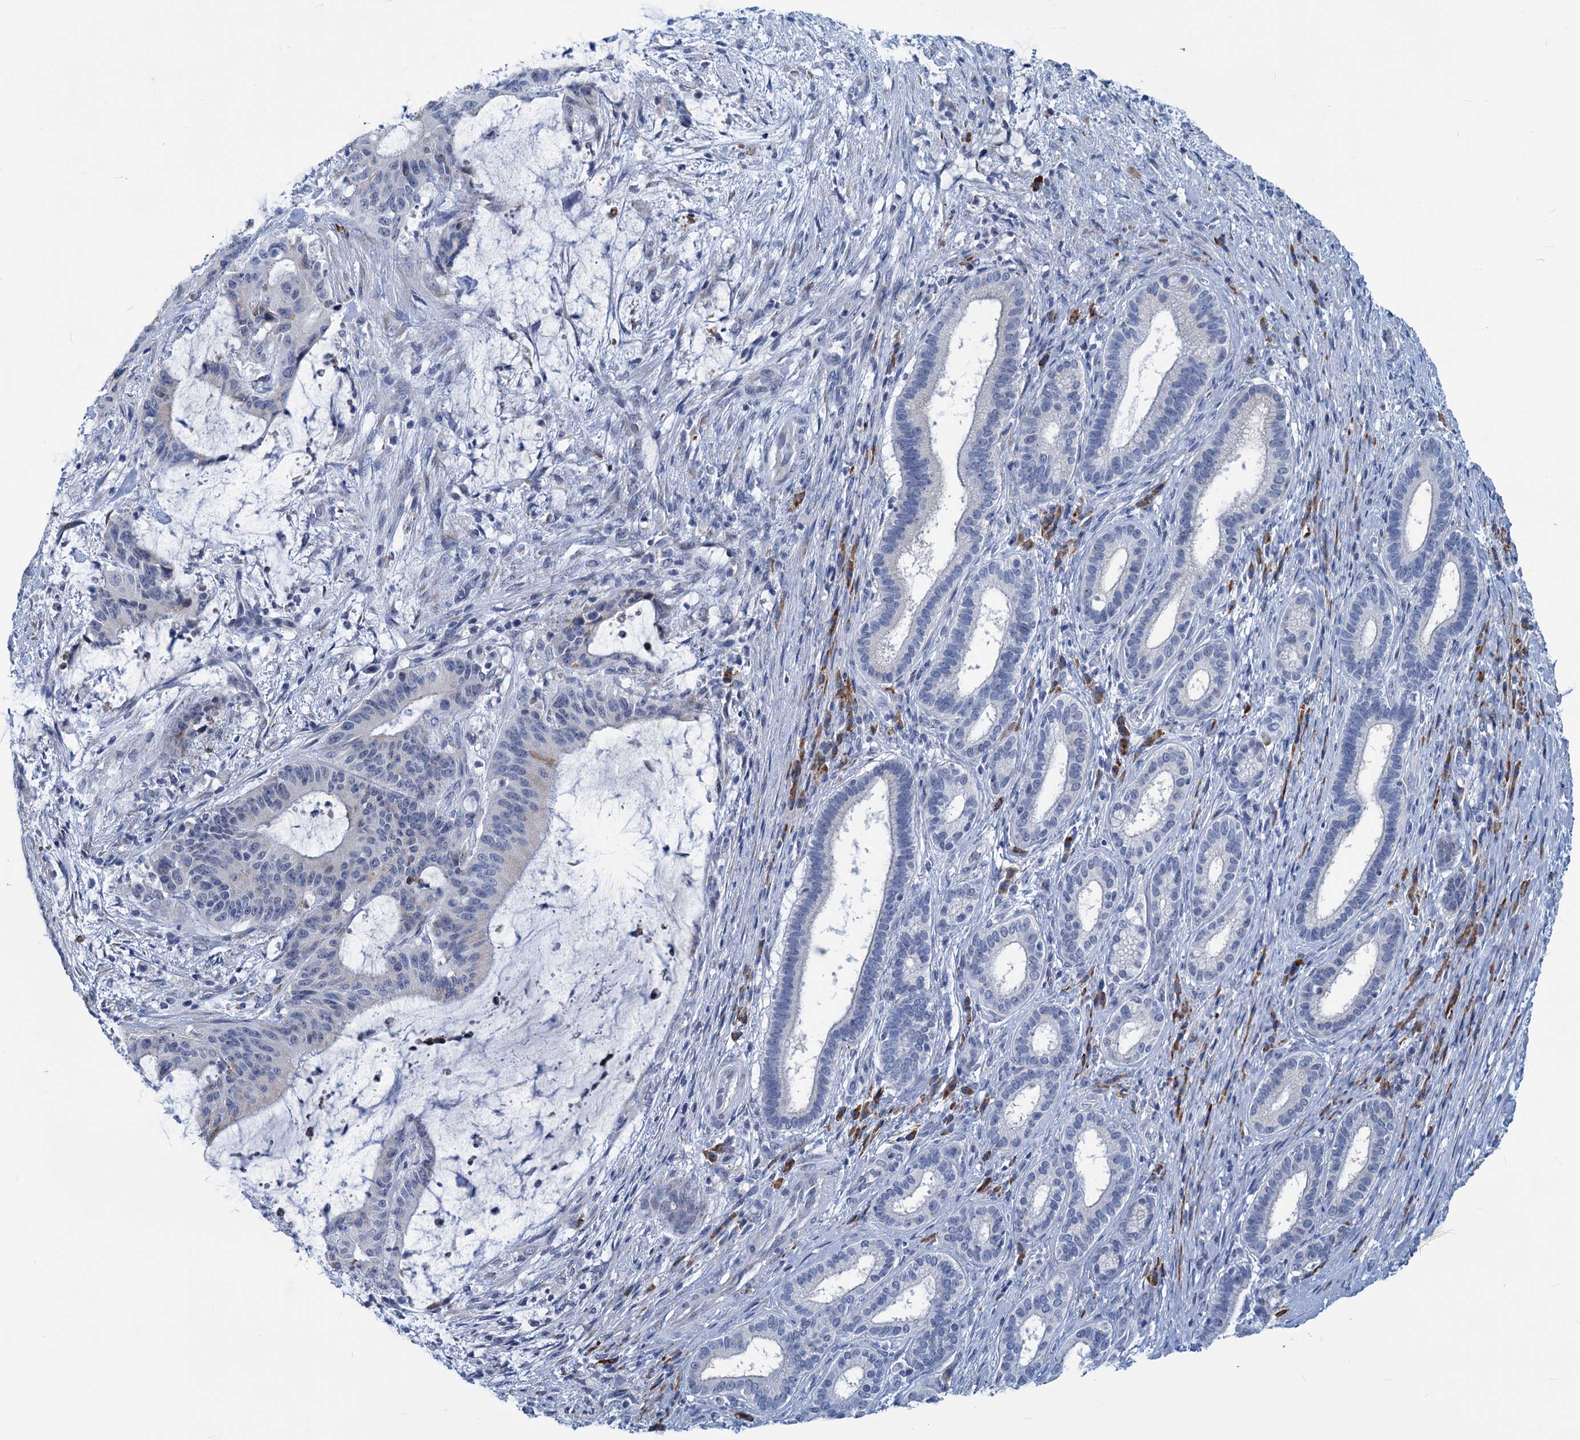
{"staining": {"intensity": "negative", "quantity": "none", "location": "none"}, "tissue": "liver cancer", "cell_type": "Tumor cells", "image_type": "cancer", "snomed": [{"axis": "morphology", "description": "Normal tissue, NOS"}, {"axis": "morphology", "description": "Cholangiocarcinoma"}, {"axis": "topography", "description": "Liver"}, {"axis": "topography", "description": "Peripheral nerve tissue"}], "caption": "Tumor cells are negative for protein expression in human cholangiocarcinoma (liver).", "gene": "NEU3", "patient": {"sex": "female", "age": 73}}